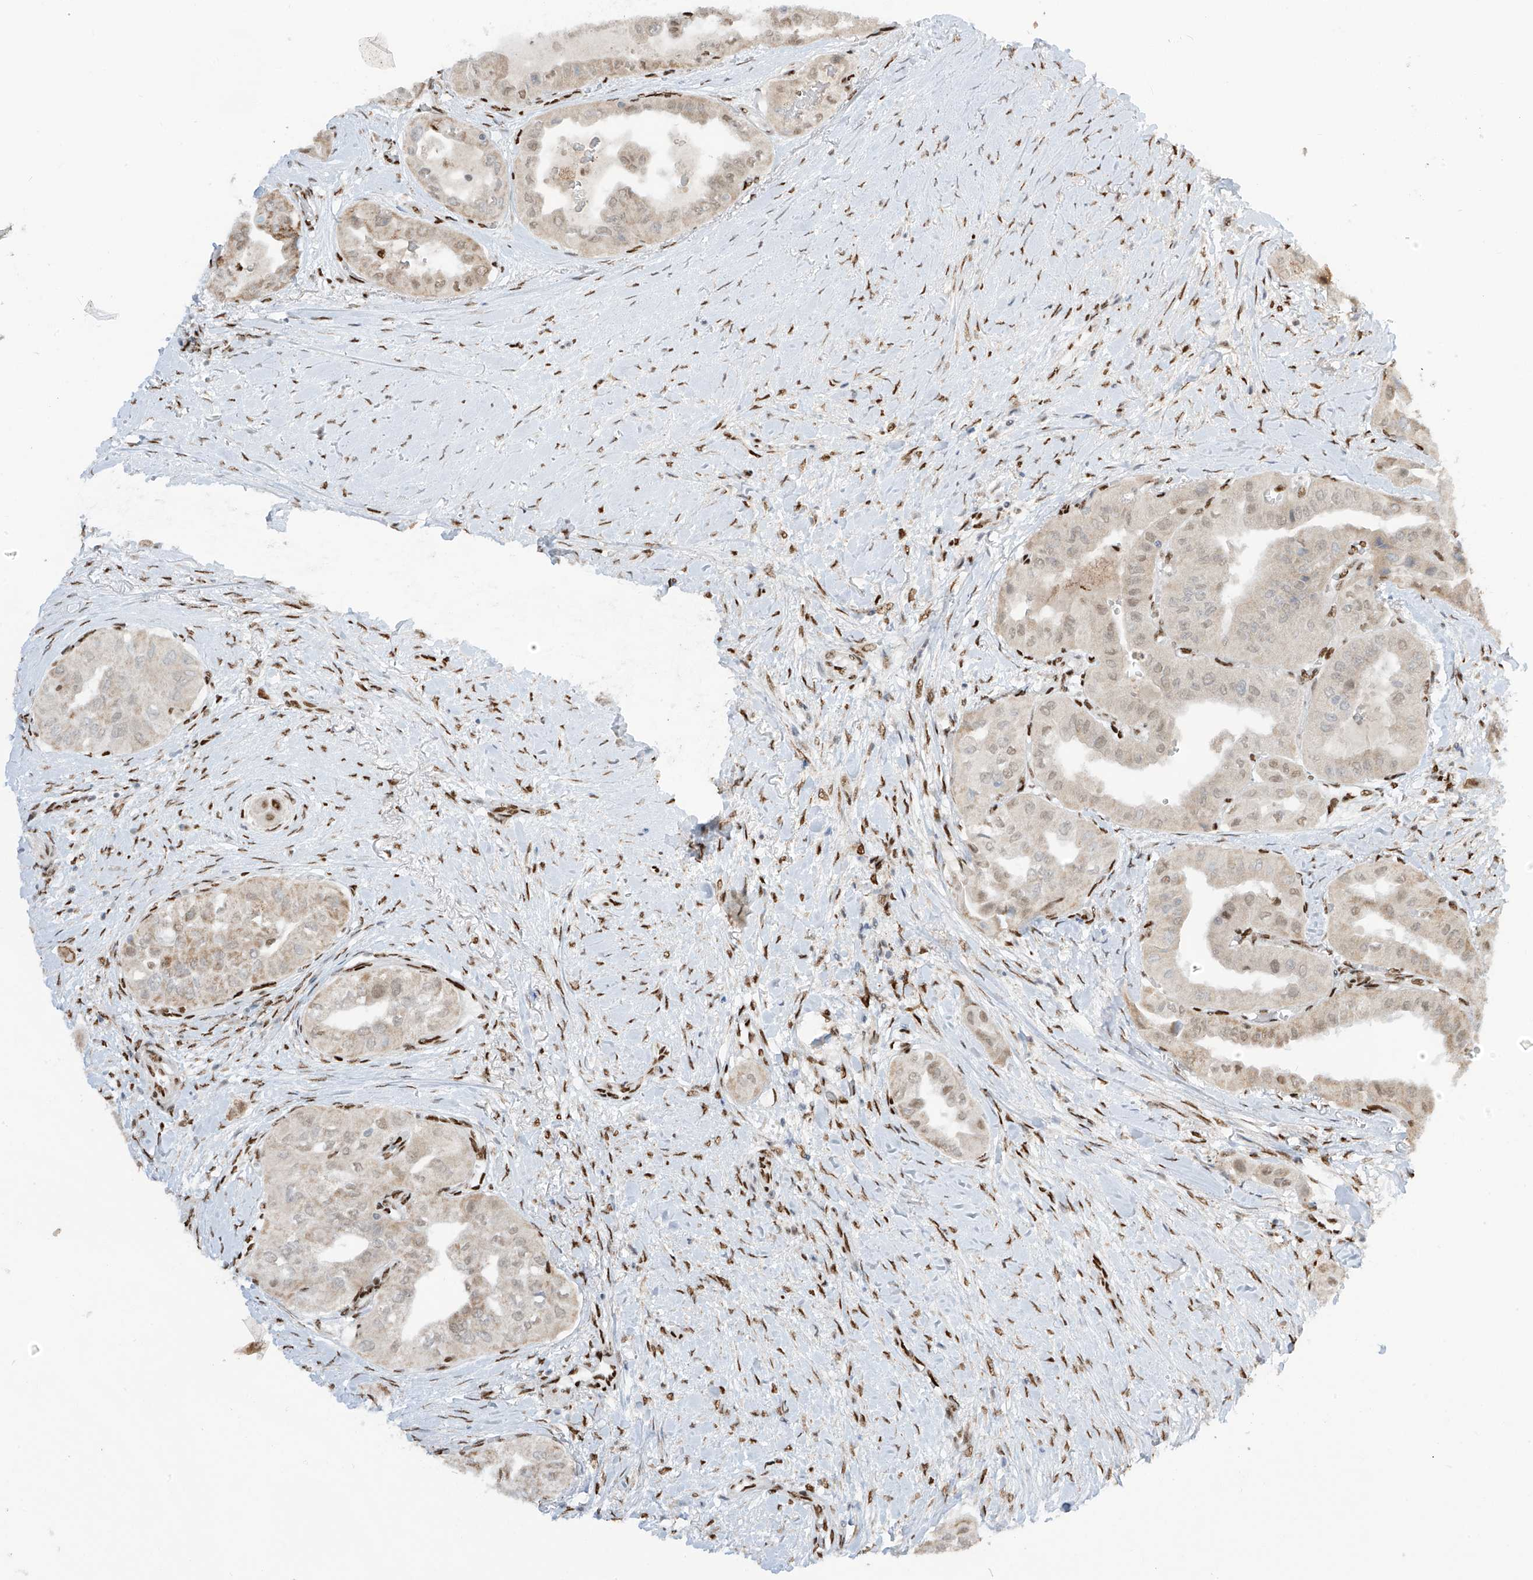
{"staining": {"intensity": "moderate", "quantity": "25%-75%", "location": "cytoplasmic/membranous,nuclear"}, "tissue": "thyroid cancer", "cell_type": "Tumor cells", "image_type": "cancer", "snomed": [{"axis": "morphology", "description": "Papillary adenocarcinoma, NOS"}, {"axis": "topography", "description": "Thyroid gland"}], "caption": "Human papillary adenocarcinoma (thyroid) stained for a protein (brown) shows moderate cytoplasmic/membranous and nuclear positive positivity in approximately 25%-75% of tumor cells.", "gene": "PM20D2", "patient": {"sex": "female", "age": 59}}